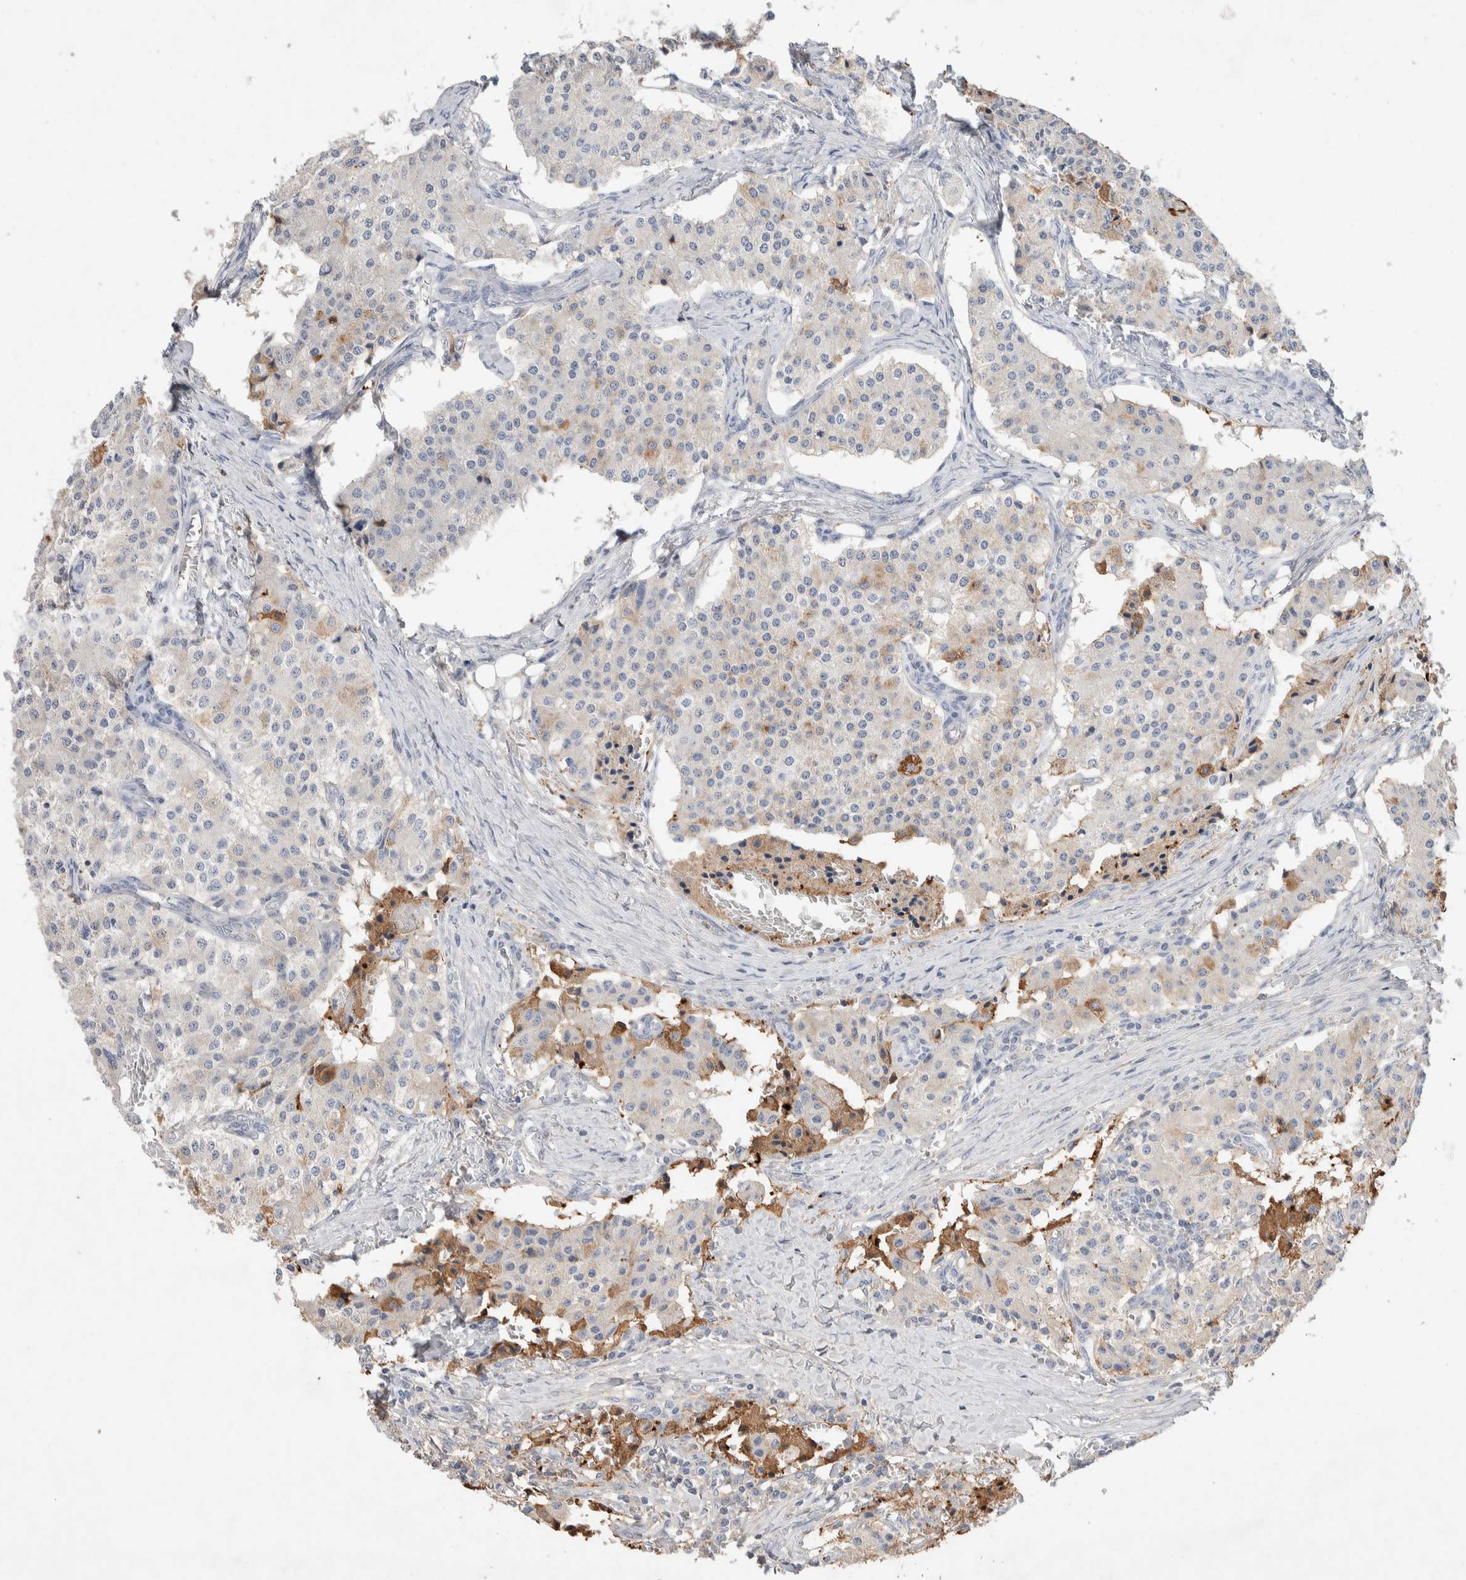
{"staining": {"intensity": "moderate", "quantity": "<25%", "location": "cytoplasmic/membranous"}, "tissue": "carcinoid", "cell_type": "Tumor cells", "image_type": "cancer", "snomed": [{"axis": "morphology", "description": "Carcinoid, malignant, NOS"}, {"axis": "topography", "description": "Colon"}], "caption": "The image reveals immunohistochemical staining of carcinoid (malignant). There is moderate cytoplasmic/membranous staining is identified in approximately <25% of tumor cells.", "gene": "FFAR2", "patient": {"sex": "female", "age": 52}}